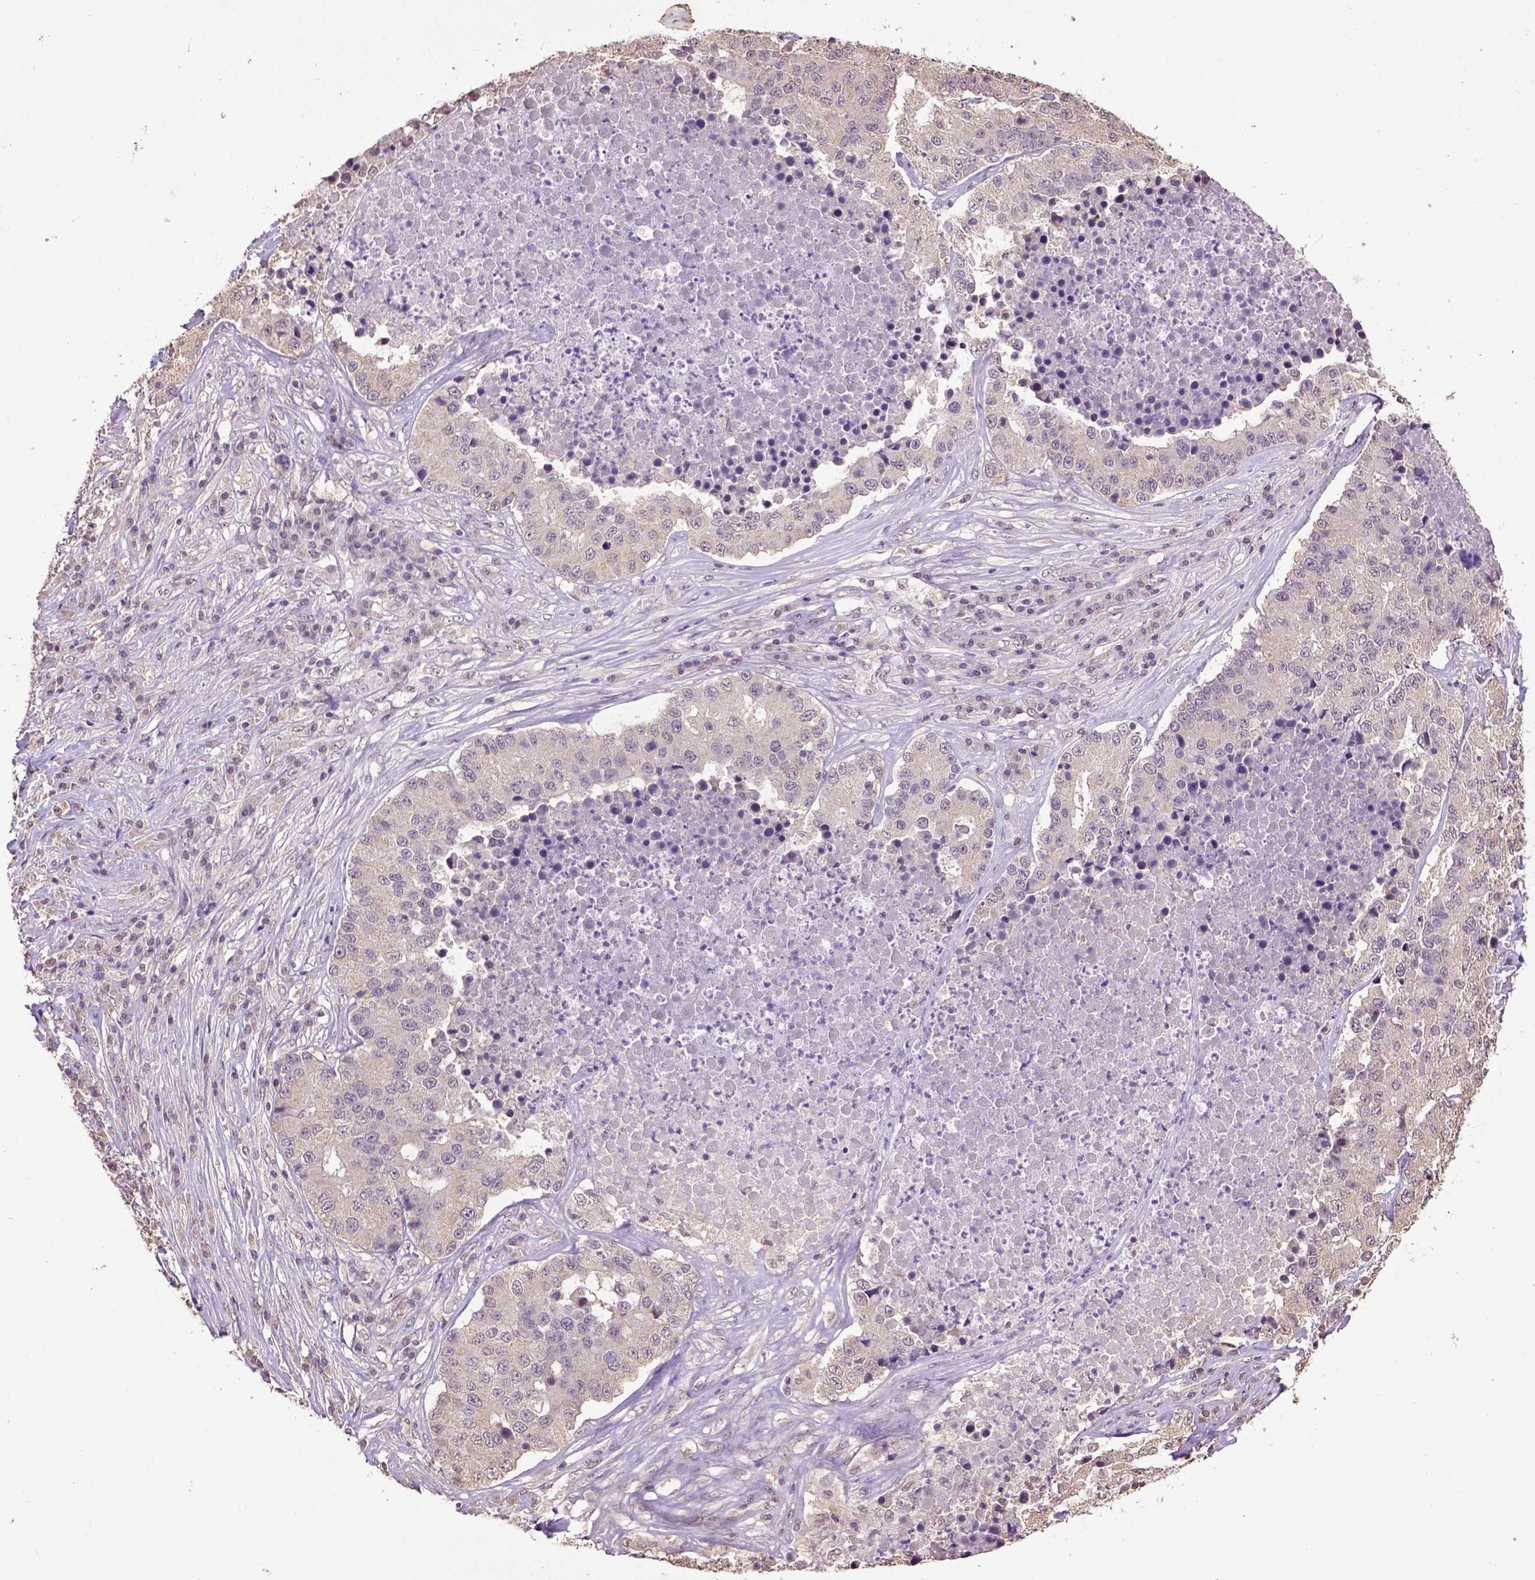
{"staining": {"intensity": "weak", "quantity": ">75%", "location": "cytoplasmic/membranous"}, "tissue": "stomach cancer", "cell_type": "Tumor cells", "image_type": "cancer", "snomed": [{"axis": "morphology", "description": "Adenocarcinoma, NOS"}, {"axis": "topography", "description": "Stomach"}], "caption": "DAB (3,3'-diaminobenzidine) immunohistochemical staining of stomach cancer (adenocarcinoma) displays weak cytoplasmic/membranous protein staining in about >75% of tumor cells. (DAB (3,3'-diaminobenzidine) IHC, brown staining for protein, blue staining for nuclei).", "gene": "WDR17", "patient": {"sex": "male", "age": 71}}